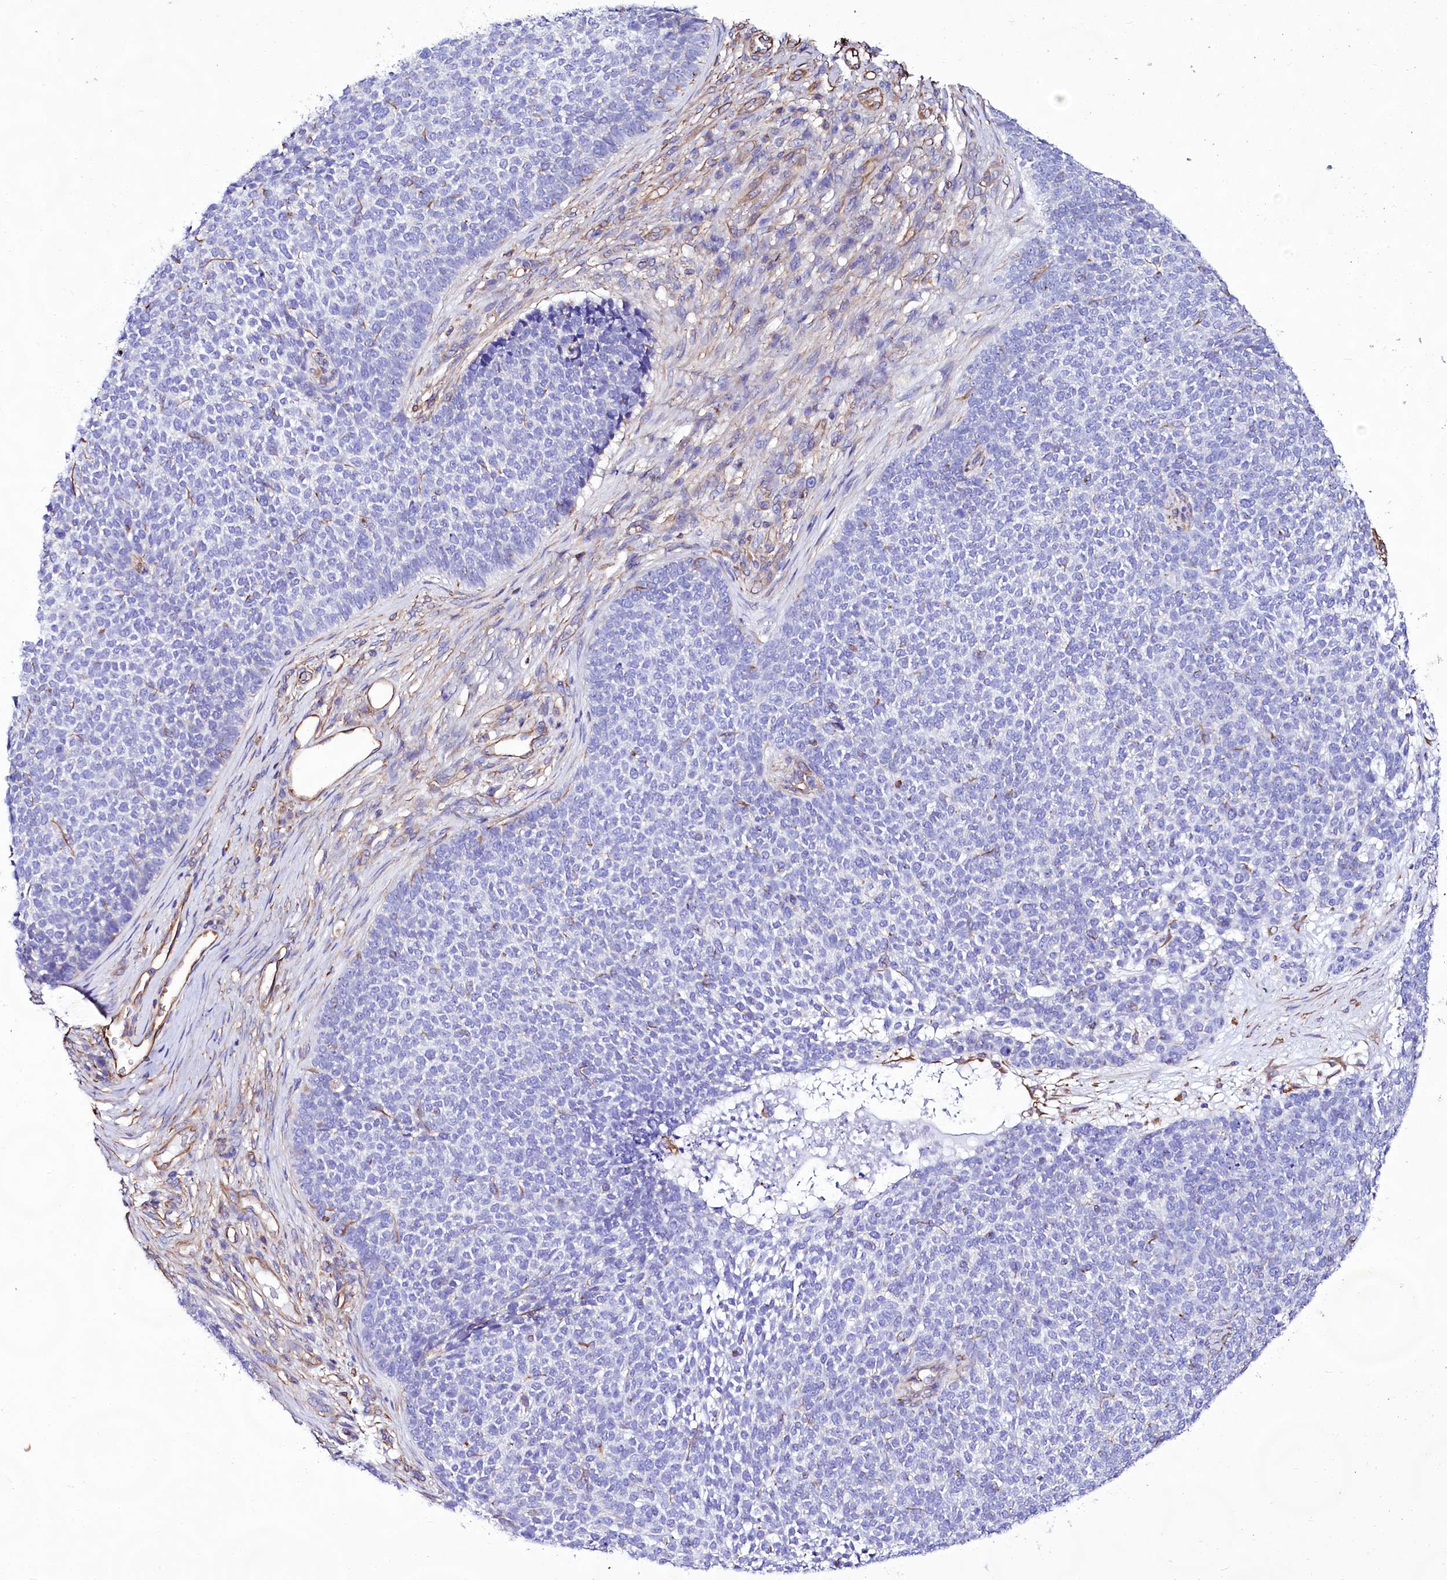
{"staining": {"intensity": "negative", "quantity": "none", "location": "none"}, "tissue": "skin cancer", "cell_type": "Tumor cells", "image_type": "cancer", "snomed": [{"axis": "morphology", "description": "Basal cell carcinoma"}, {"axis": "topography", "description": "Skin"}], "caption": "The histopathology image exhibits no significant positivity in tumor cells of skin basal cell carcinoma.", "gene": "CD99", "patient": {"sex": "female", "age": 84}}